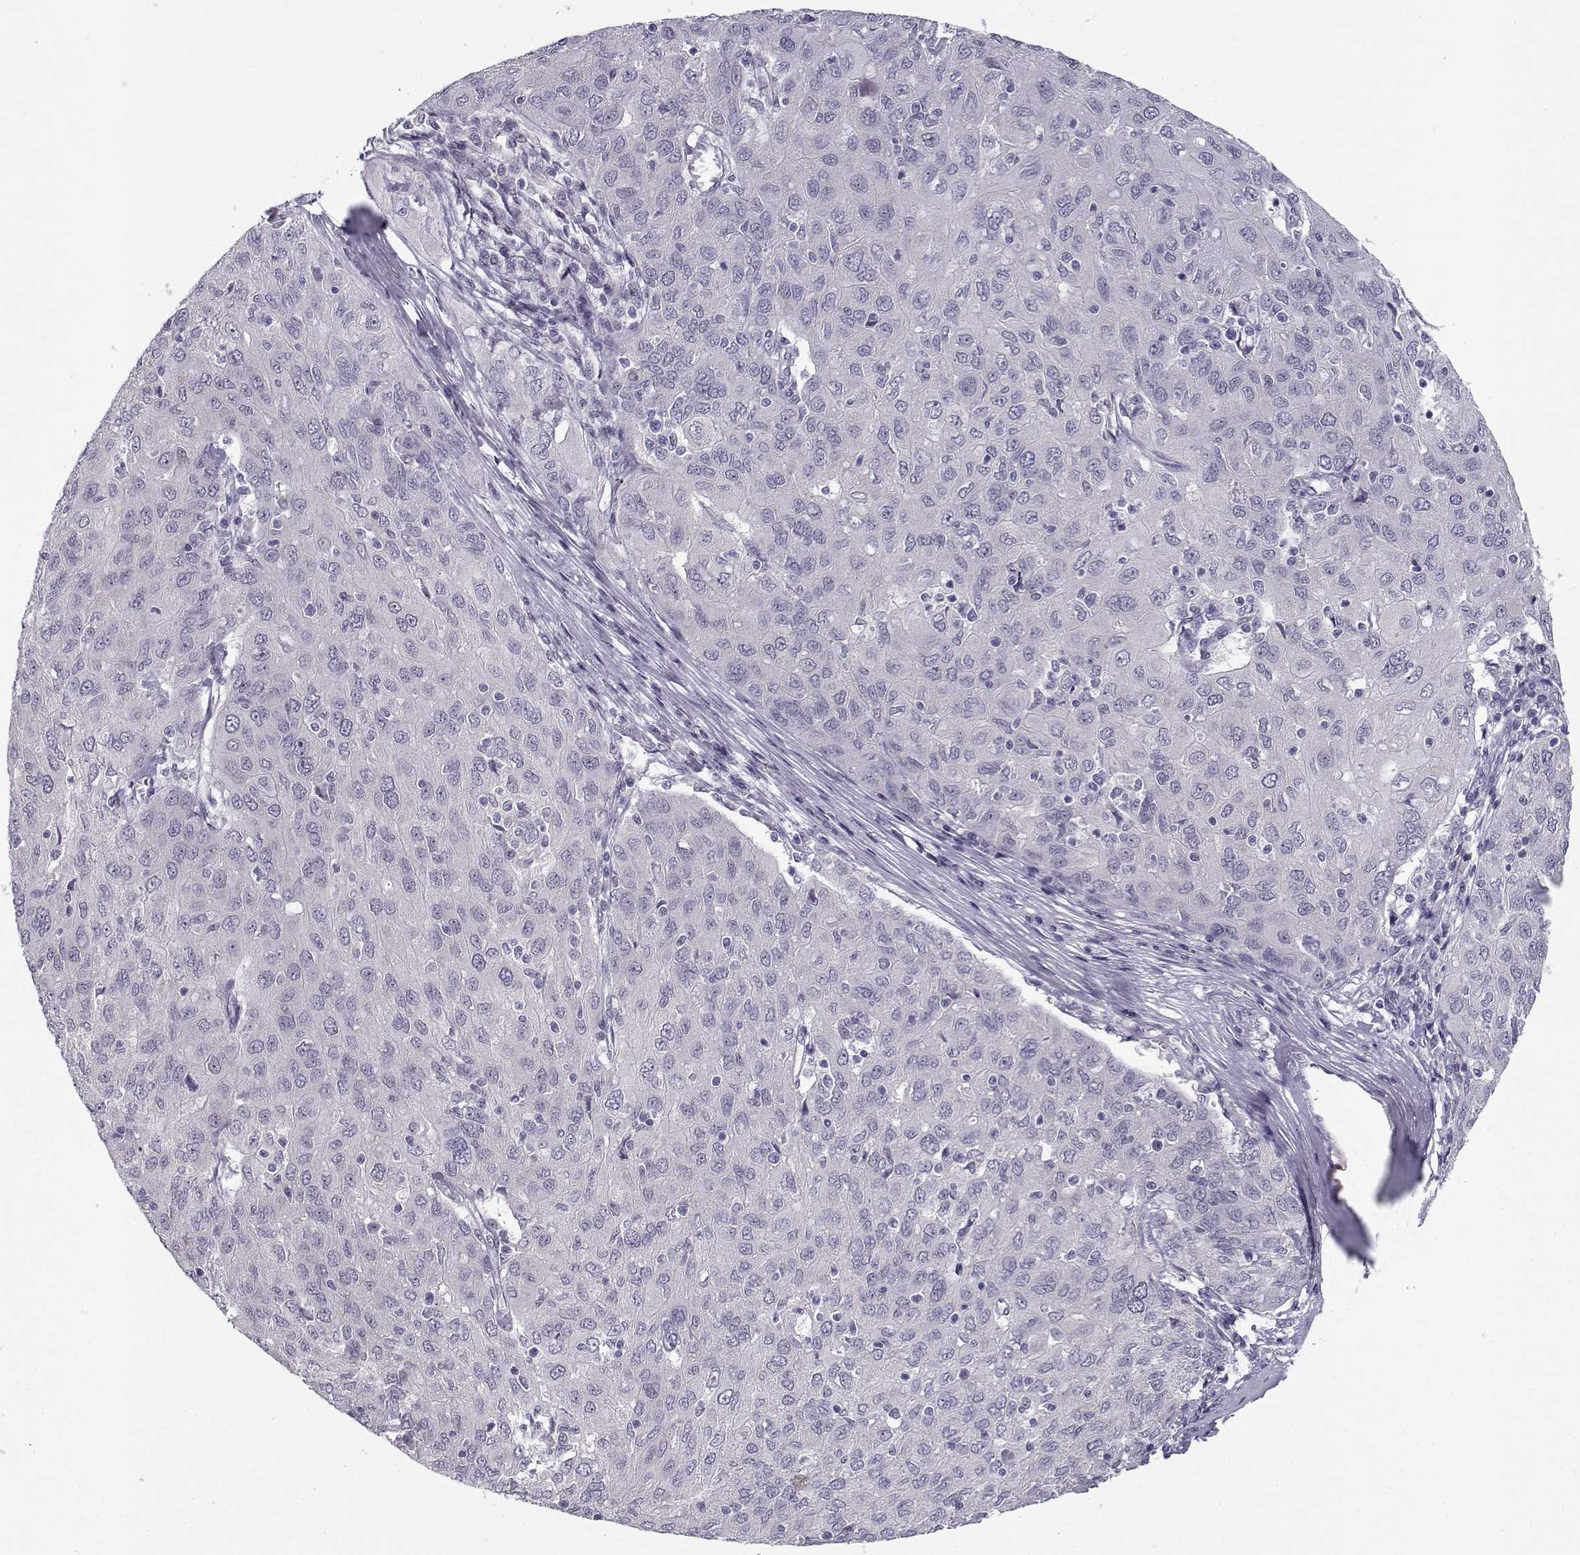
{"staining": {"intensity": "negative", "quantity": "none", "location": "none"}, "tissue": "ovarian cancer", "cell_type": "Tumor cells", "image_type": "cancer", "snomed": [{"axis": "morphology", "description": "Carcinoma, endometroid"}, {"axis": "topography", "description": "Ovary"}], "caption": "Photomicrograph shows no significant protein staining in tumor cells of ovarian cancer.", "gene": "C16orf86", "patient": {"sex": "female", "age": 50}}